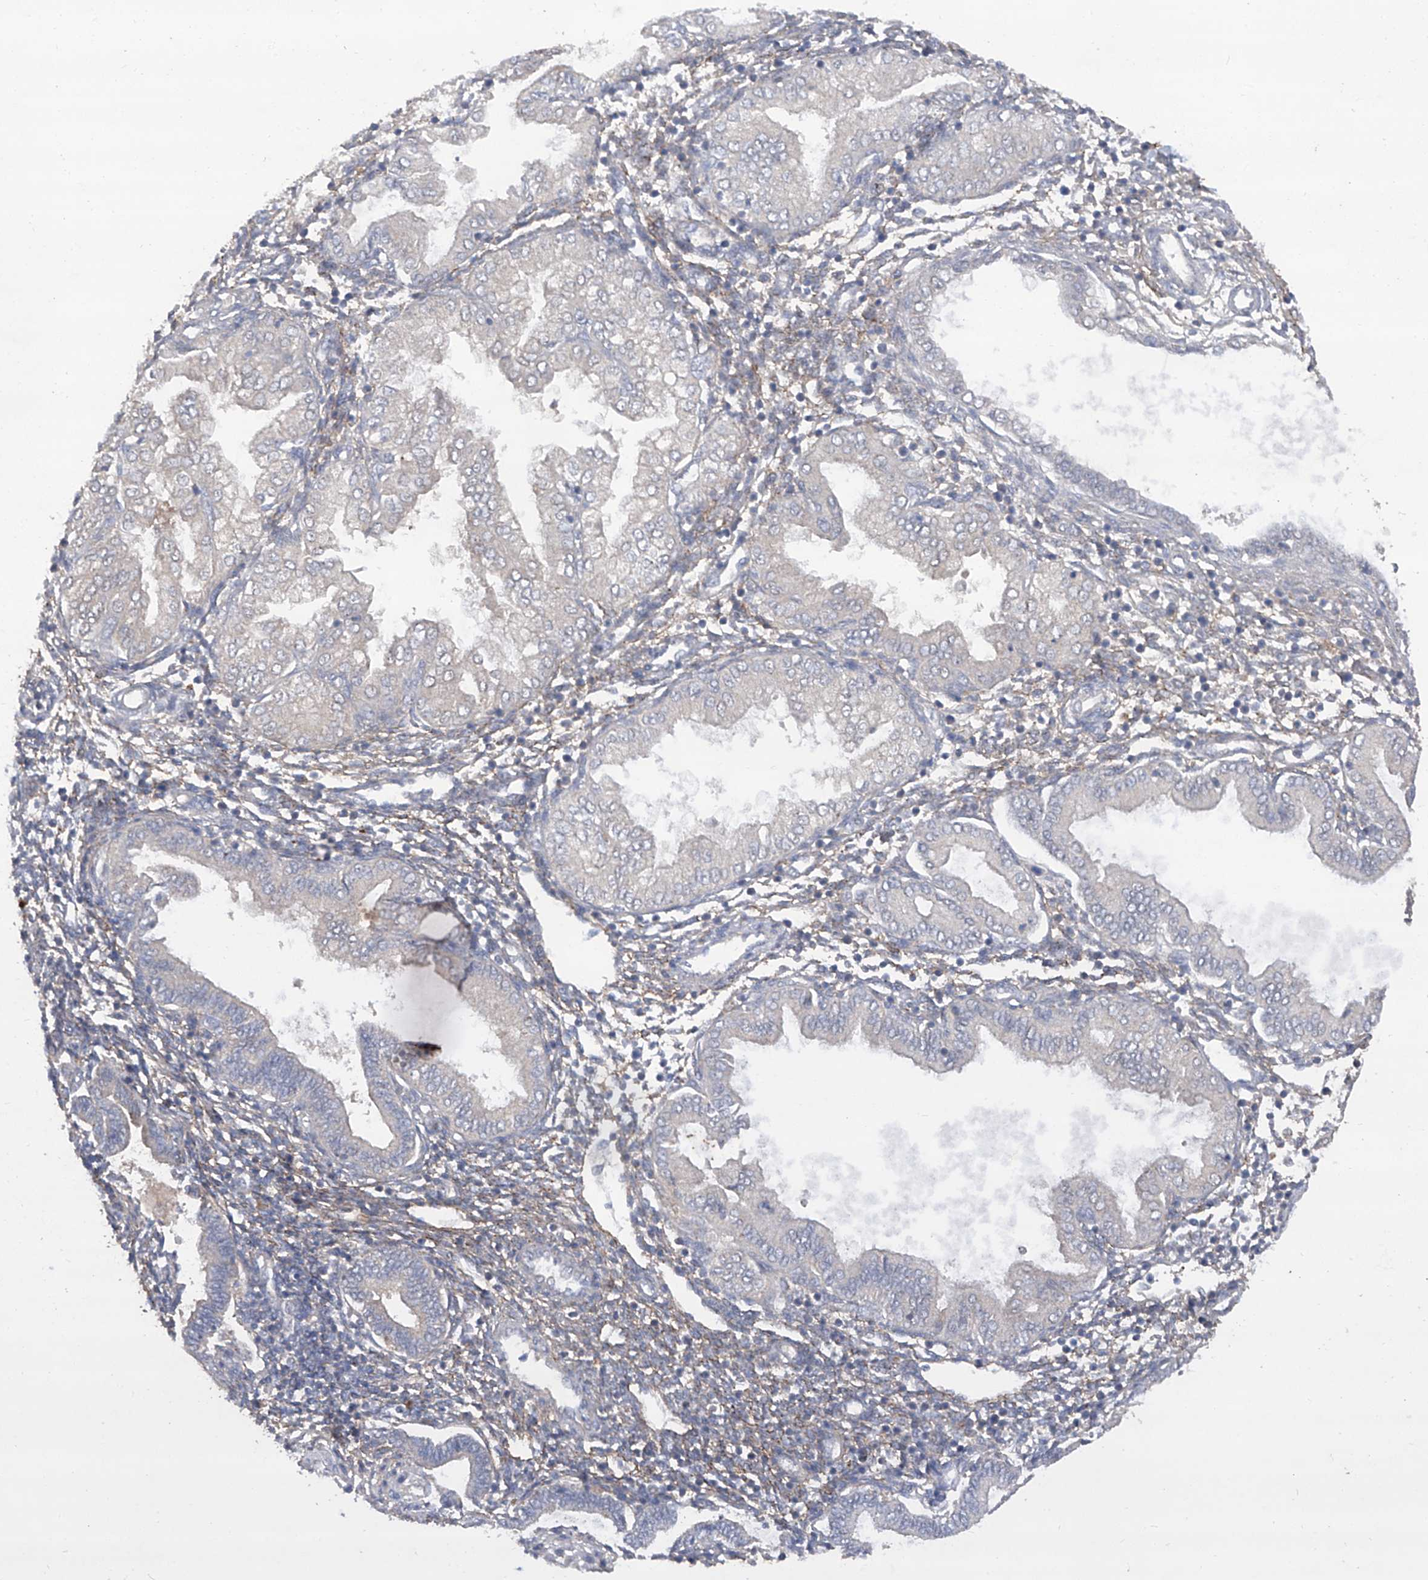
{"staining": {"intensity": "negative", "quantity": "none", "location": "none"}, "tissue": "endometrium", "cell_type": "Cells in endometrial stroma", "image_type": "normal", "snomed": [{"axis": "morphology", "description": "Normal tissue, NOS"}, {"axis": "topography", "description": "Endometrium"}], "caption": "Micrograph shows no protein positivity in cells in endometrial stroma of benign endometrium. The staining is performed using DAB (3,3'-diaminobenzidine) brown chromogen with nuclei counter-stained in using hematoxylin.", "gene": "TXNIP", "patient": {"sex": "female", "age": 53}}